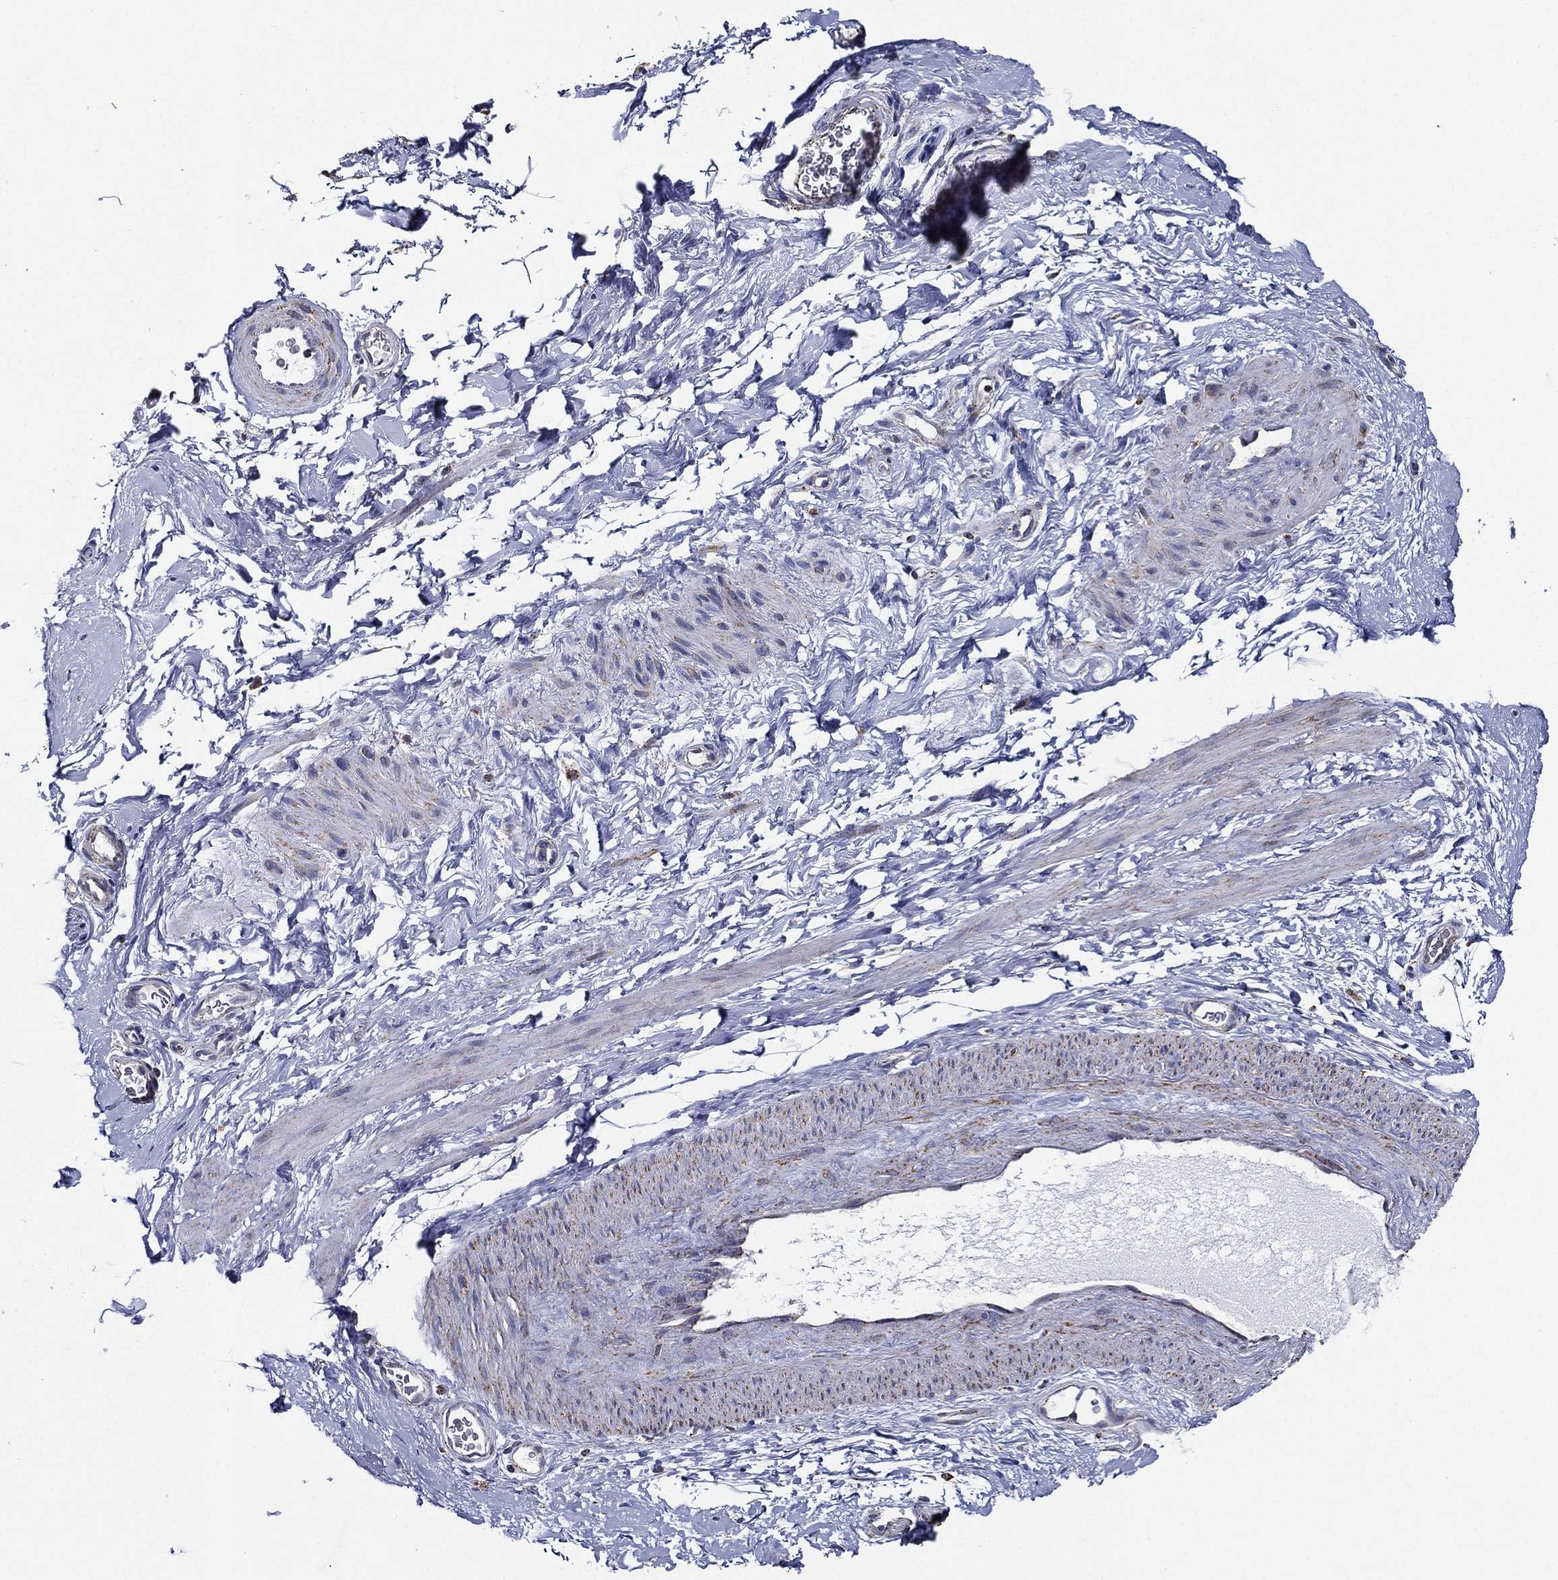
{"staining": {"intensity": "negative", "quantity": "none", "location": "none"}, "tissue": "soft tissue", "cell_type": "Fibroblasts", "image_type": "normal", "snomed": [{"axis": "morphology", "description": "Normal tissue, NOS"}, {"axis": "topography", "description": "Soft tissue"}, {"axis": "topography", "description": "Vascular tissue"}], "caption": "Immunohistochemistry of unremarkable soft tissue reveals no positivity in fibroblasts.", "gene": "NDUFAB1", "patient": {"sex": "male", "age": 41}}